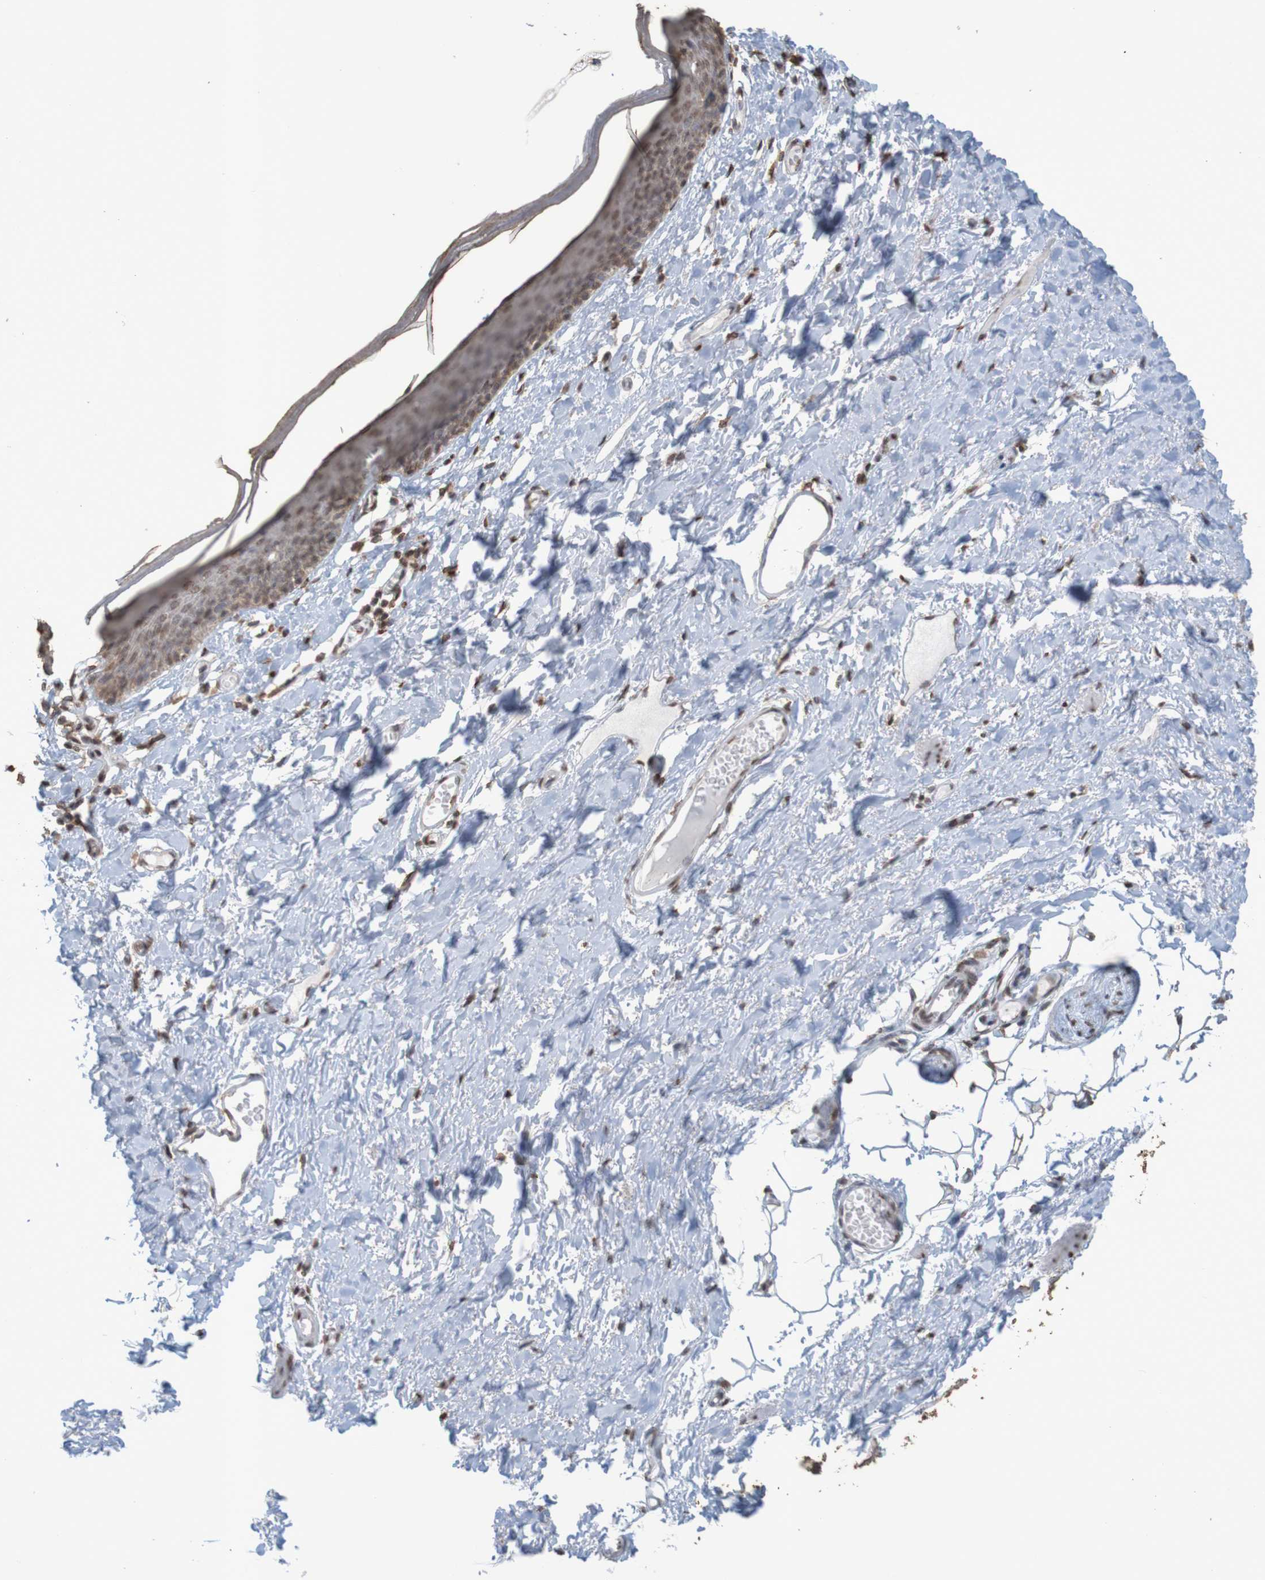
{"staining": {"intensity": "moderate", "quantity": ">75%", "location": "cytoplasmic/membranous,nuclear"}, "tissue": "skin", "cell_type": "Epidermal cells", "image_type": "normal", "snomed": [{"axis": "morphology", "description": "Normal tissue, NOS"}, {"axis": "topography", "description": "Vulva"}], "caption": "Immunohistochemistry (DAB (3,3'-diaminobenzidine)) staining of unremarkable skin reveals moderate cytoplasmic/membranous,nuclear protein expression in about >75% of epidermal cells.", "gene": "GFI1", "patient": {"sex": "female", "age": 54}}